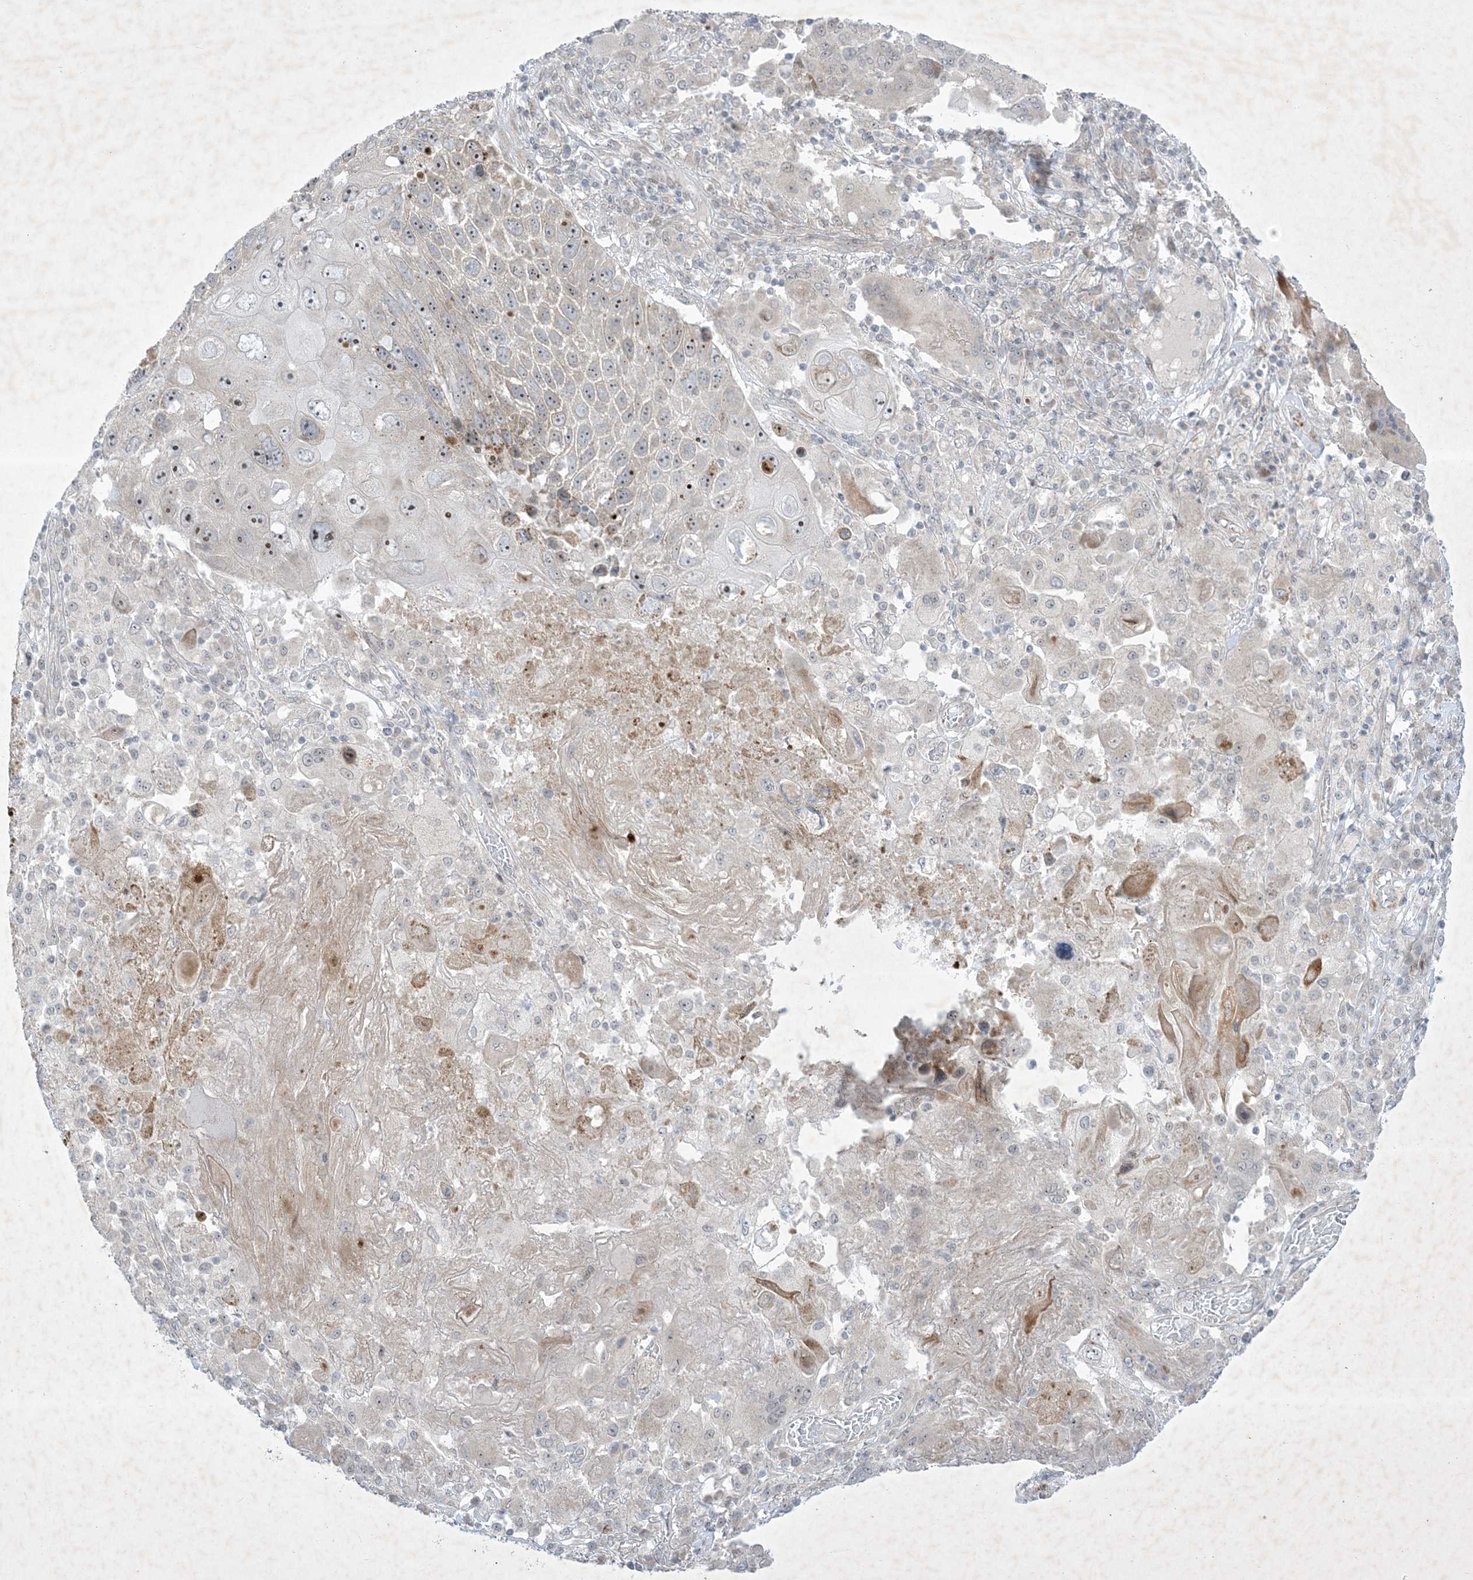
{"staining": {"intensity": "moderate", "quantity": "25%-75%", "location": "nuclear"}, "tissue": "lung cancer", "cell_type": "Tumor cells", "image_type": "cancer", "snomed": [{"axis": "morphology", "description": "Squamous cell carcinoma, NOS"}, {"axis": "topography", "description": "Lung"}], "caption": "Human lung cancer (squamous cell carcinoma) stained with a brown dye shows moderate nuclear positive staining in approximately 25%-75% of tumor cells.", "gene": "SOGA3", "patient": {"sex": "male", "age": 61}}